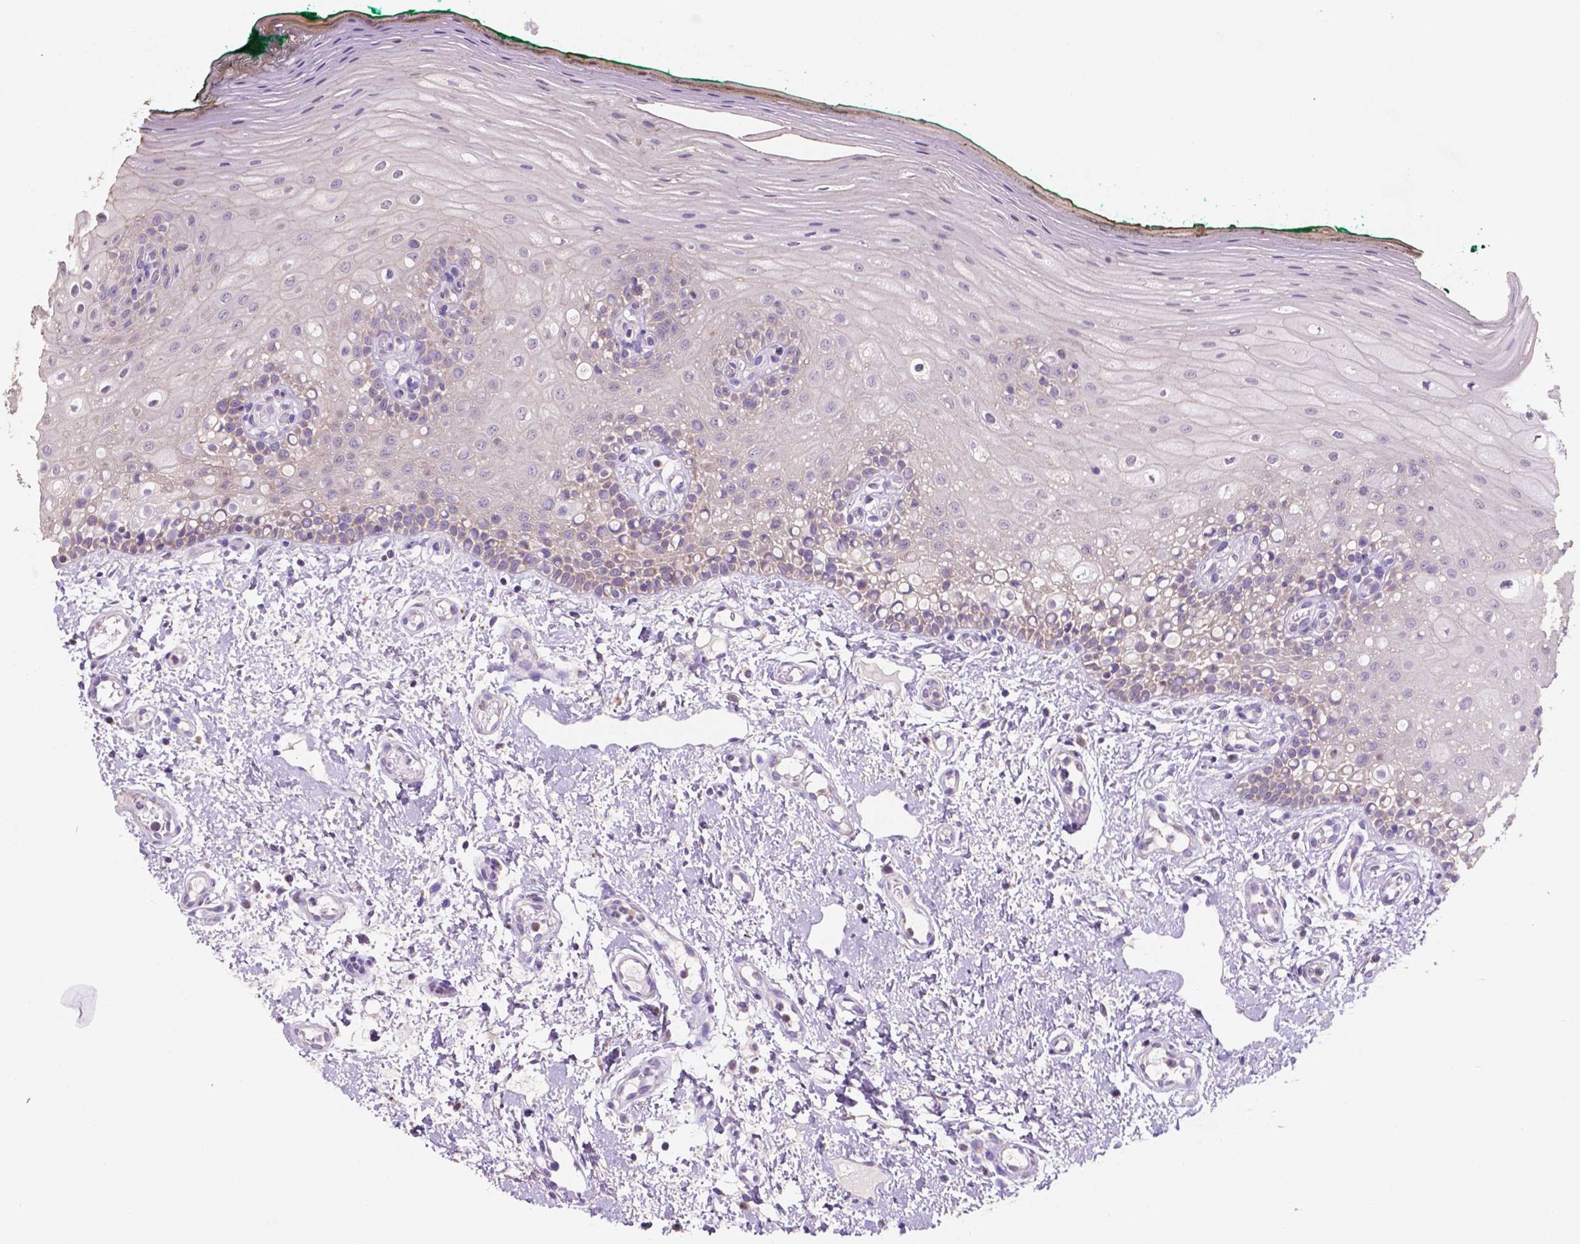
{"staining": {"intensity": "negative", "quantity": "none", "location": "none"}, "tissue": "oral mucosa", "cell_type": "Squamous epithelial cells", "image_type": "normal", "snomed": [{"axis": "morphology", "description": "Normal tissue, NOS"}, {"axis": "topography", "description": "Oral tissue"}], "caption": "The photomicrograph demonstrates no staining of squamous epithelial cells in normal oral mucosa. (DAB immunohistochemistry visualized using brightfield microscopy, high magnification).", "gene": "MKRN2OS", "patient": {"sex": "female", "age": 83}}